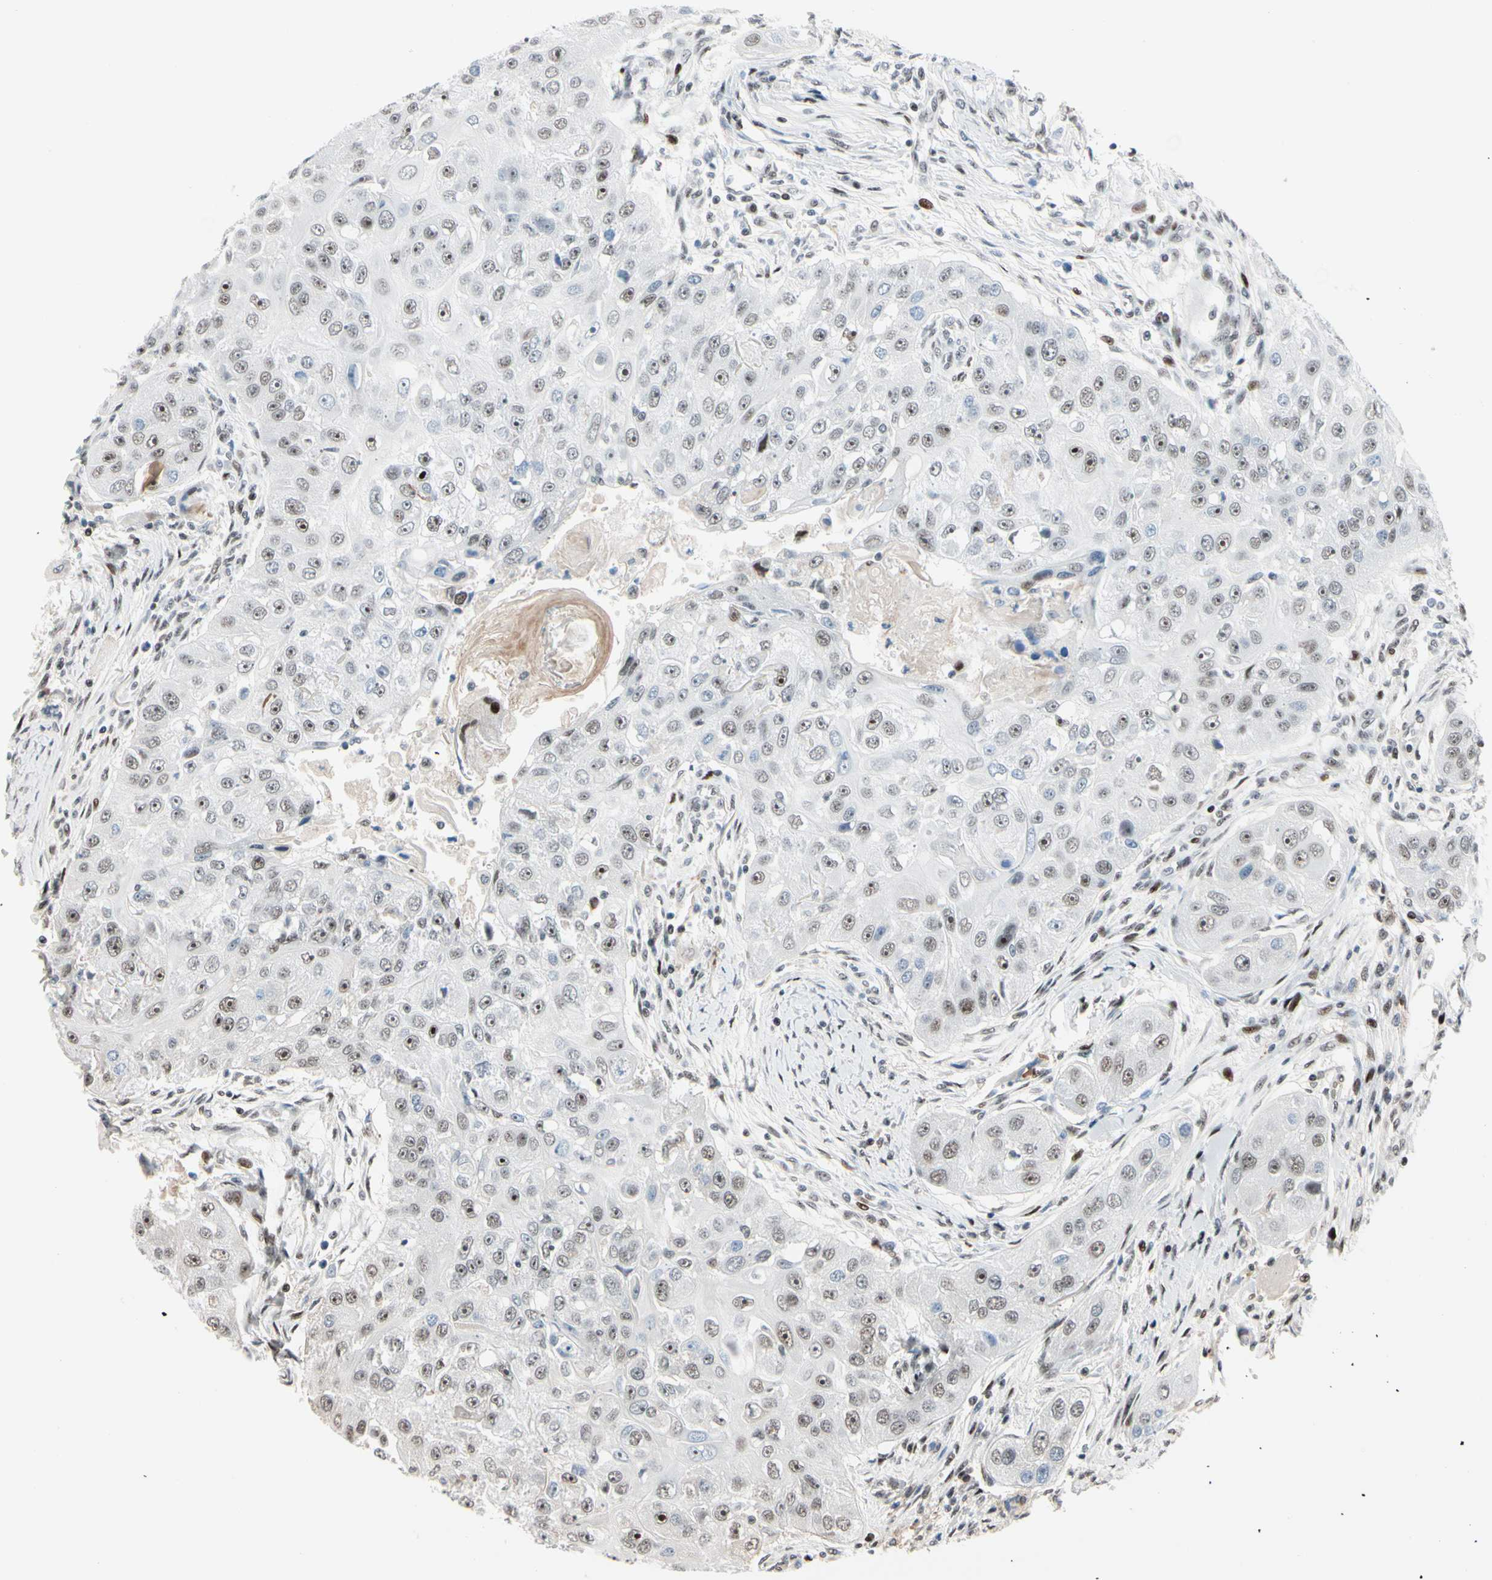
{"staining": {"intensity": "weak", "quantity": "25%-75%", "location": "nuclear"}, "tissue": "head and neck cancer", "cell_type": "Tumor cells", "image_type": "cancer", "snomed": [{"axis": "morphology", "description": "Normal tissue, NOS"}, {"axis": "morphology", "description": "Squamous cell carcinoma, NOS"}, {"axis": "topography", "description": "Skeletal muscle"}, {"axis": "topography", "description": "Head-Neck"}], "caption": "Brown immunohistochemical staining in head and neck cancer exhibits weak nuclear expression in about 25%-75% of tumor cells.", "gene": "FOXO3", "patient": {"sex": "male", "age": 51}}